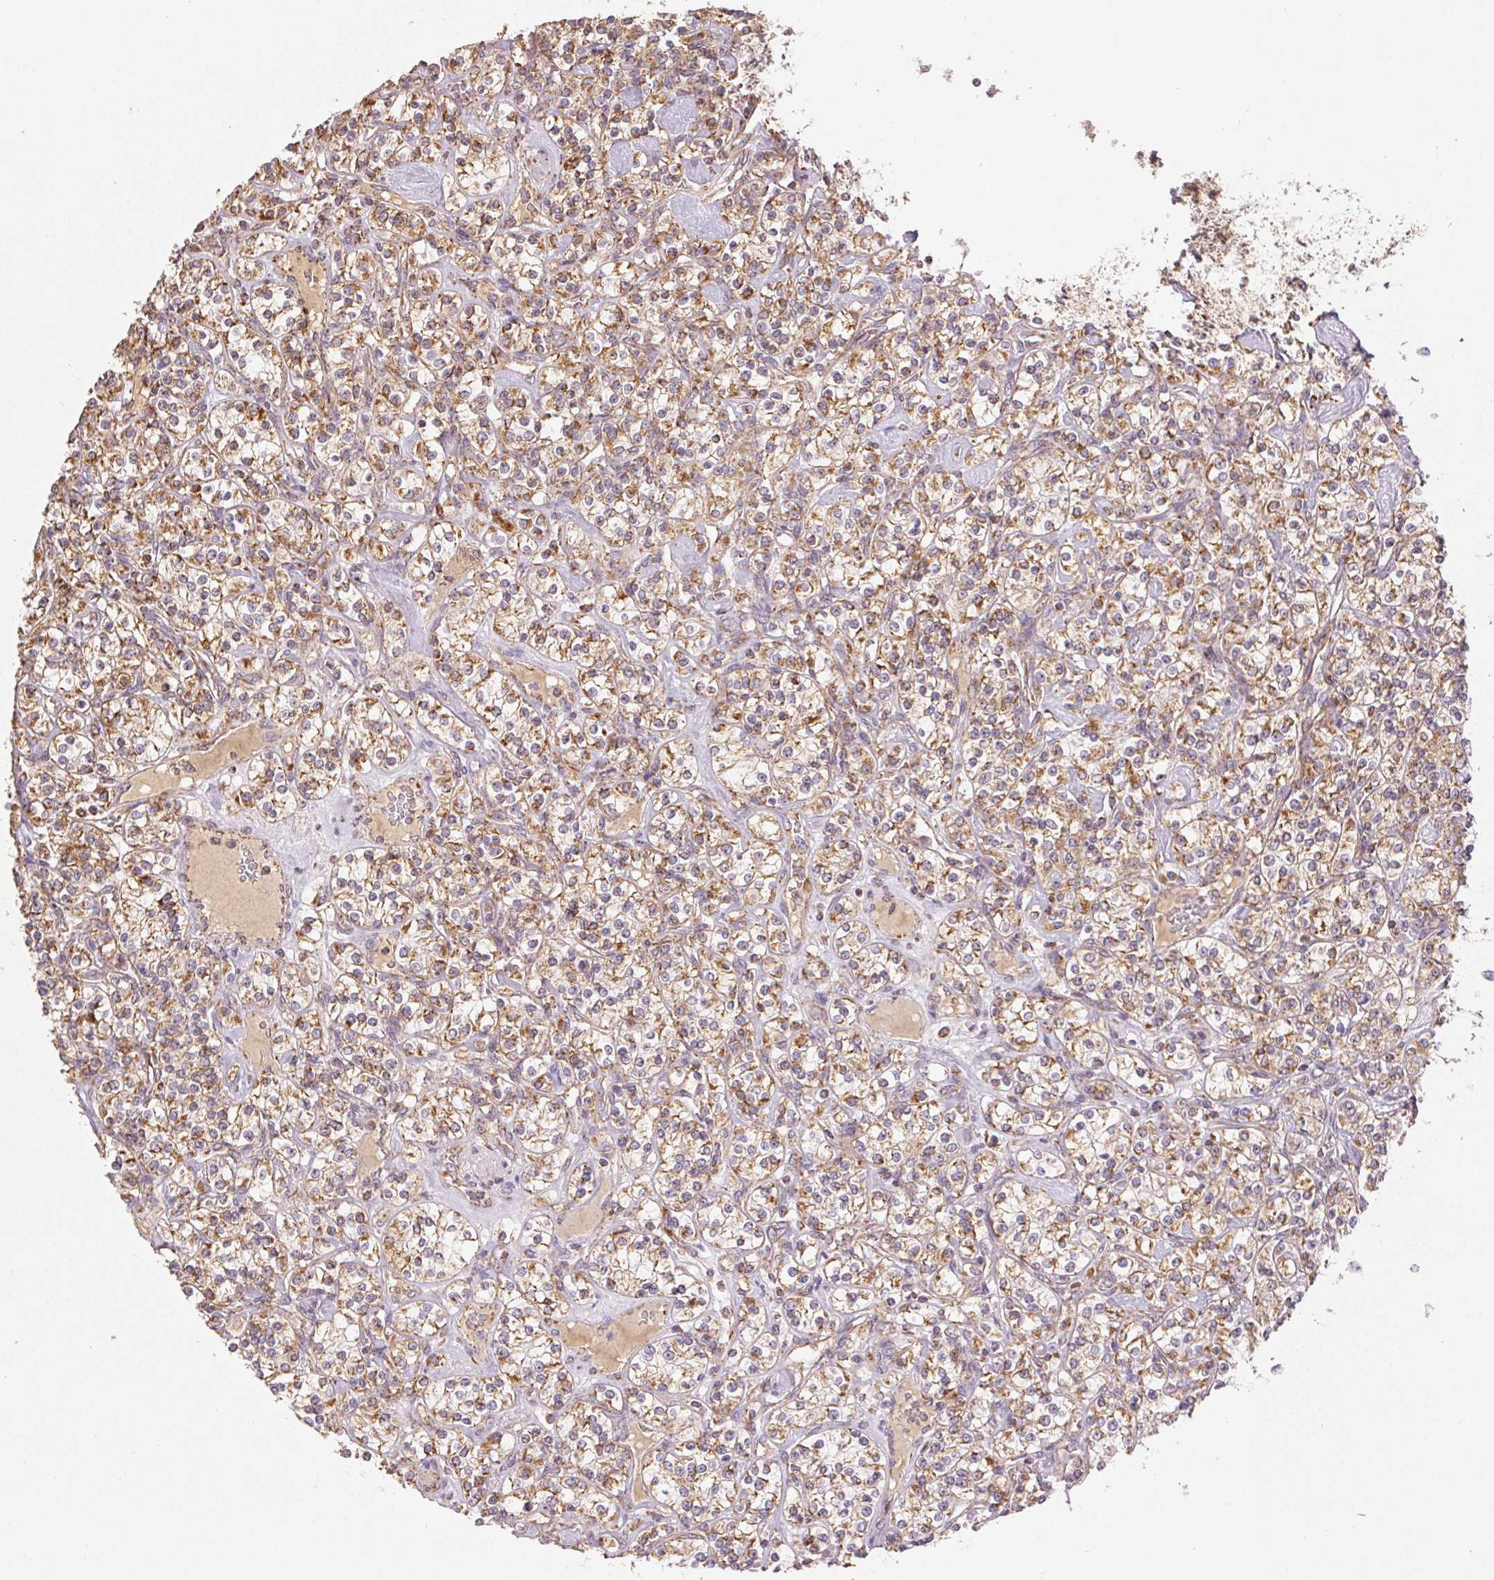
{"staining": {"intensity": "moderate", "quantity": ">75%", "location": "cytoplasmic/membranous"}, "tissue": "renal cancer", "cell_type": "Tumor cells", "image_type": "cancer", "snomed": [{"axis": "morphology", "description": "Adenocarcinoma, NOS"}, {"axis": "topography", "description": "Kidney"}], "caption": "Protein expression analysis of renal cancer displays moderate cytoplasmic/membranous staining in about >75% of tumor cells.", "gene": "CLASP1", "patient": {"sex": "male", "age": 77}}